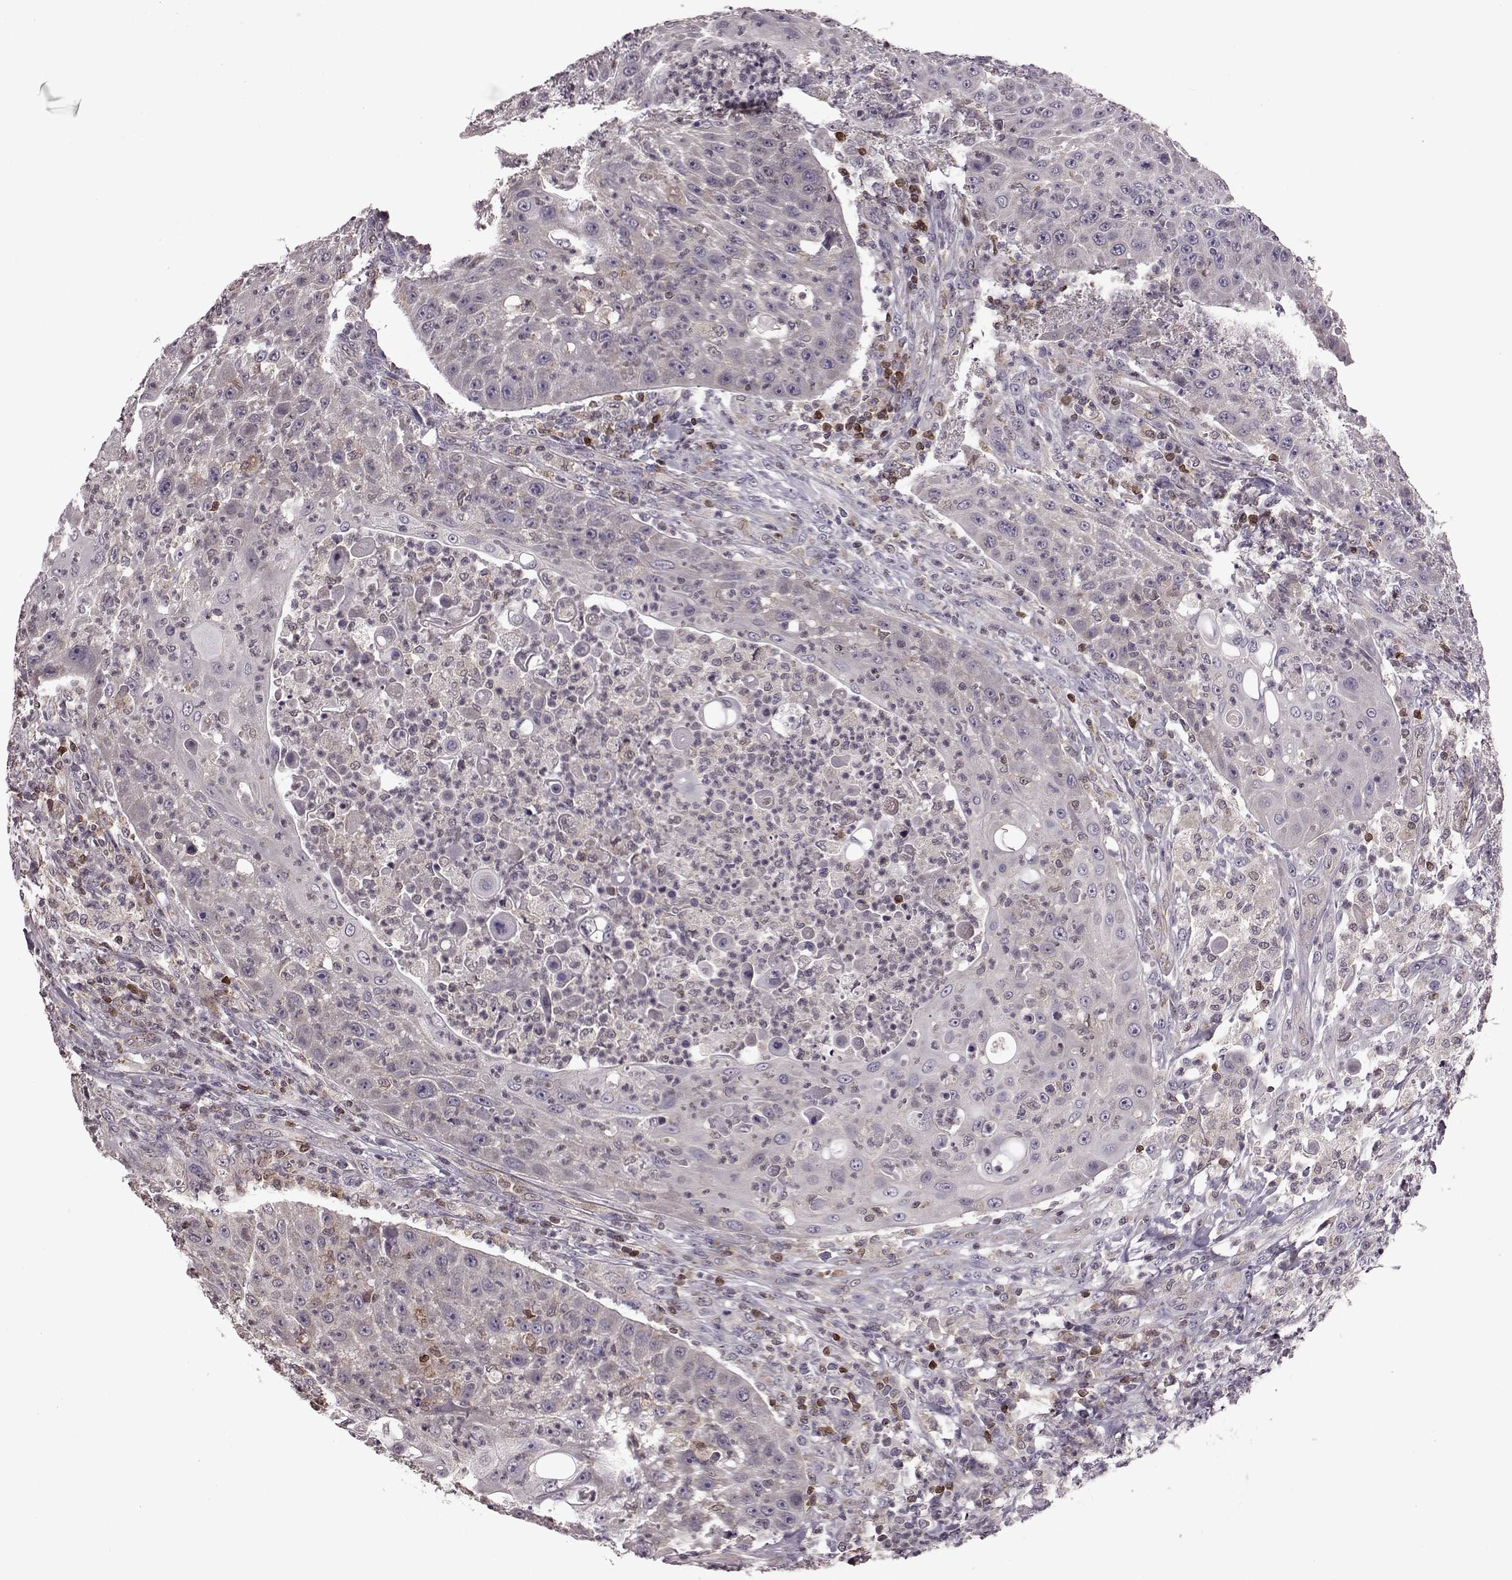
{"staining": {"intensity": "negative", "quantity": "none", "location": "none"}, "tissue": "head and neck cancer", "cell_type": "Tumor cells", "image_type": "cancer", "snomed": [{"axis": "morphology", "description": "Squamous cell carcinoma, NOS"}, {"axis": "topography", "description": "Head-Neck"}], "caption": "The IHC histopathology image has no significant staining in tumor cells of squamous cell carcinoma (head and neck) tissue. Nuclei are stained in blue.", "gene": "CDC42SE1", "patient": {"sex": "male", "age": 69}}